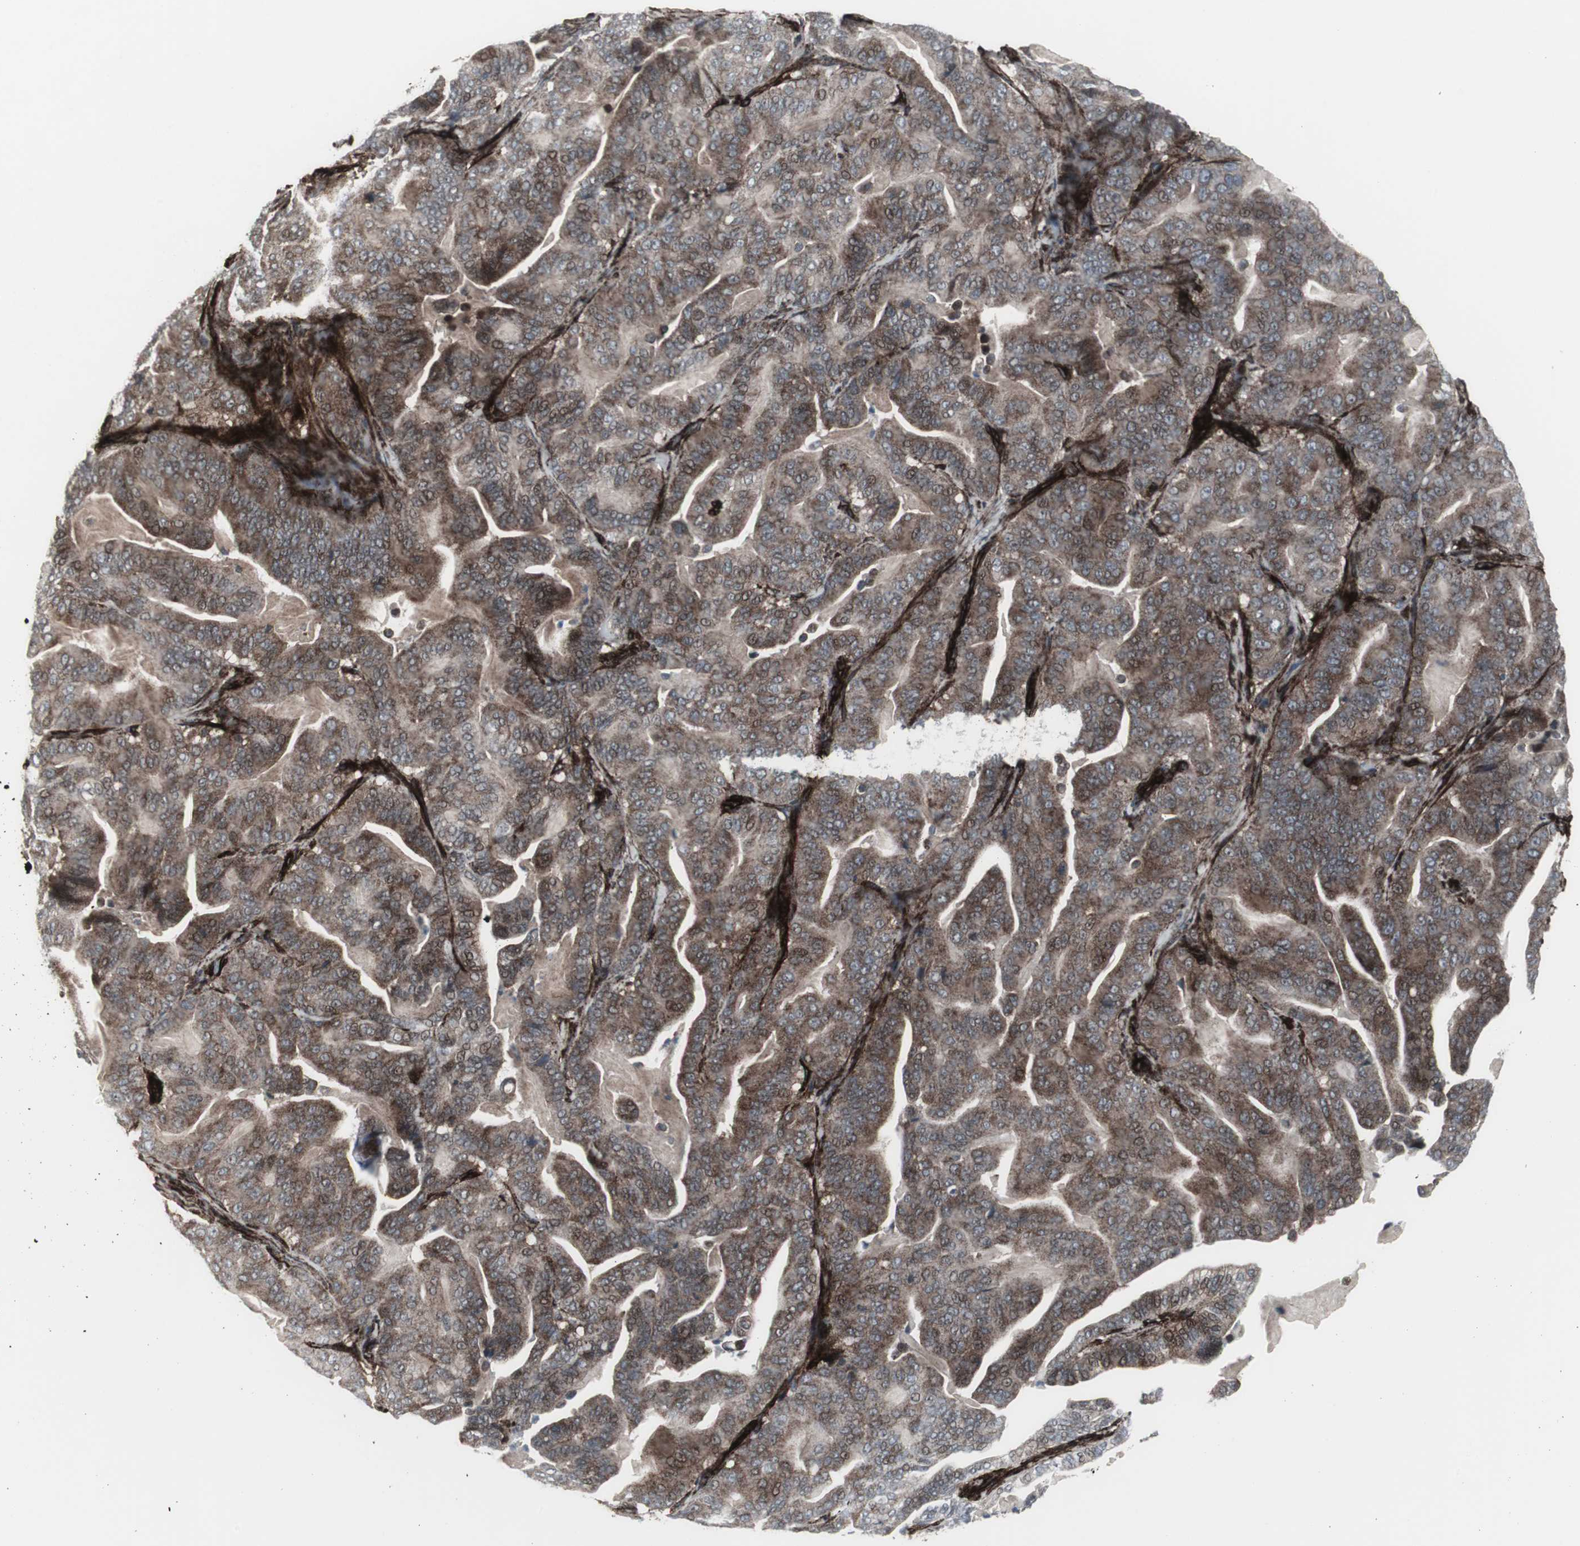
{"staining": {"intensity": "moderate", "quantity": ">75%", "location": "cytoplasmic/membranous"}, "tissue": "pancreatic cancer", "cell_type": "Tumor cells", "image_type": "cancer", "snomed": [{"axis": "morphology", "description": "Adenocarcinoma, NOS"}, {"axis": "topography", "description": "Pancreas"}], "caption": "Protein positivity by IHC demonstrates moderate cytoplasmic/membranous positivity in about >75% of tumor cells in pancreatic adenocarcinoma.", "gene": "PDGFA", "patient": {"sex": "male", "age": 63}}